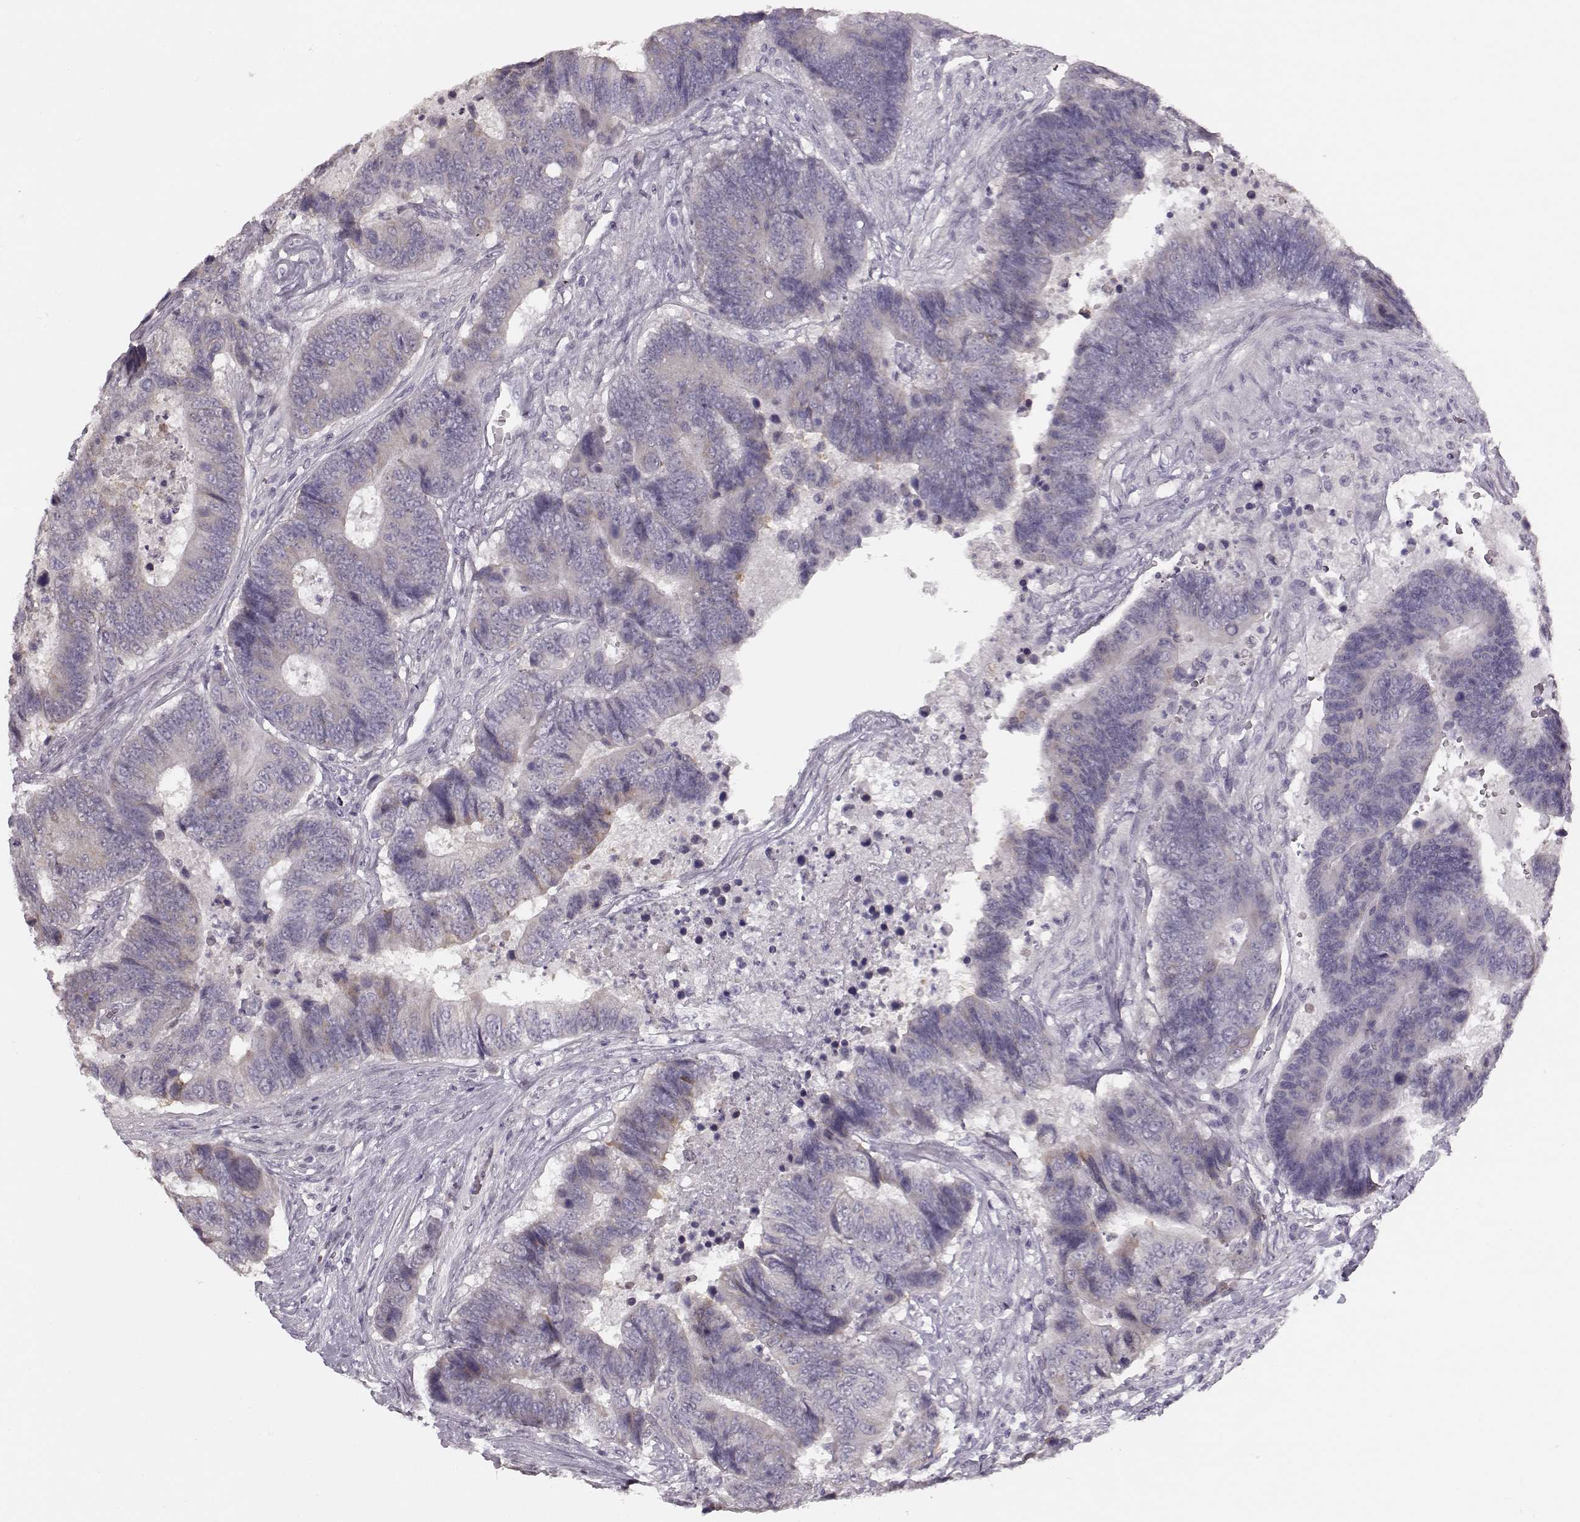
{"staining": {"intensity": "negative", "quantity": "none", "location": "none"}, "tissue": "colorectal cancer", "cell_type": "Tumor cells", "image_type": "cancer", "snomed": [{"axis": "morphology", "description": "Adenocarcinoma, NOS"}, {"axis": "topography", "description": "Colon"}], "caption": "Immunohistochemistry of colorectal cancer reveals no expression in tumor cells.", "gene": "MAP6D1", "patient": {"sex": "female", "age": 48}}